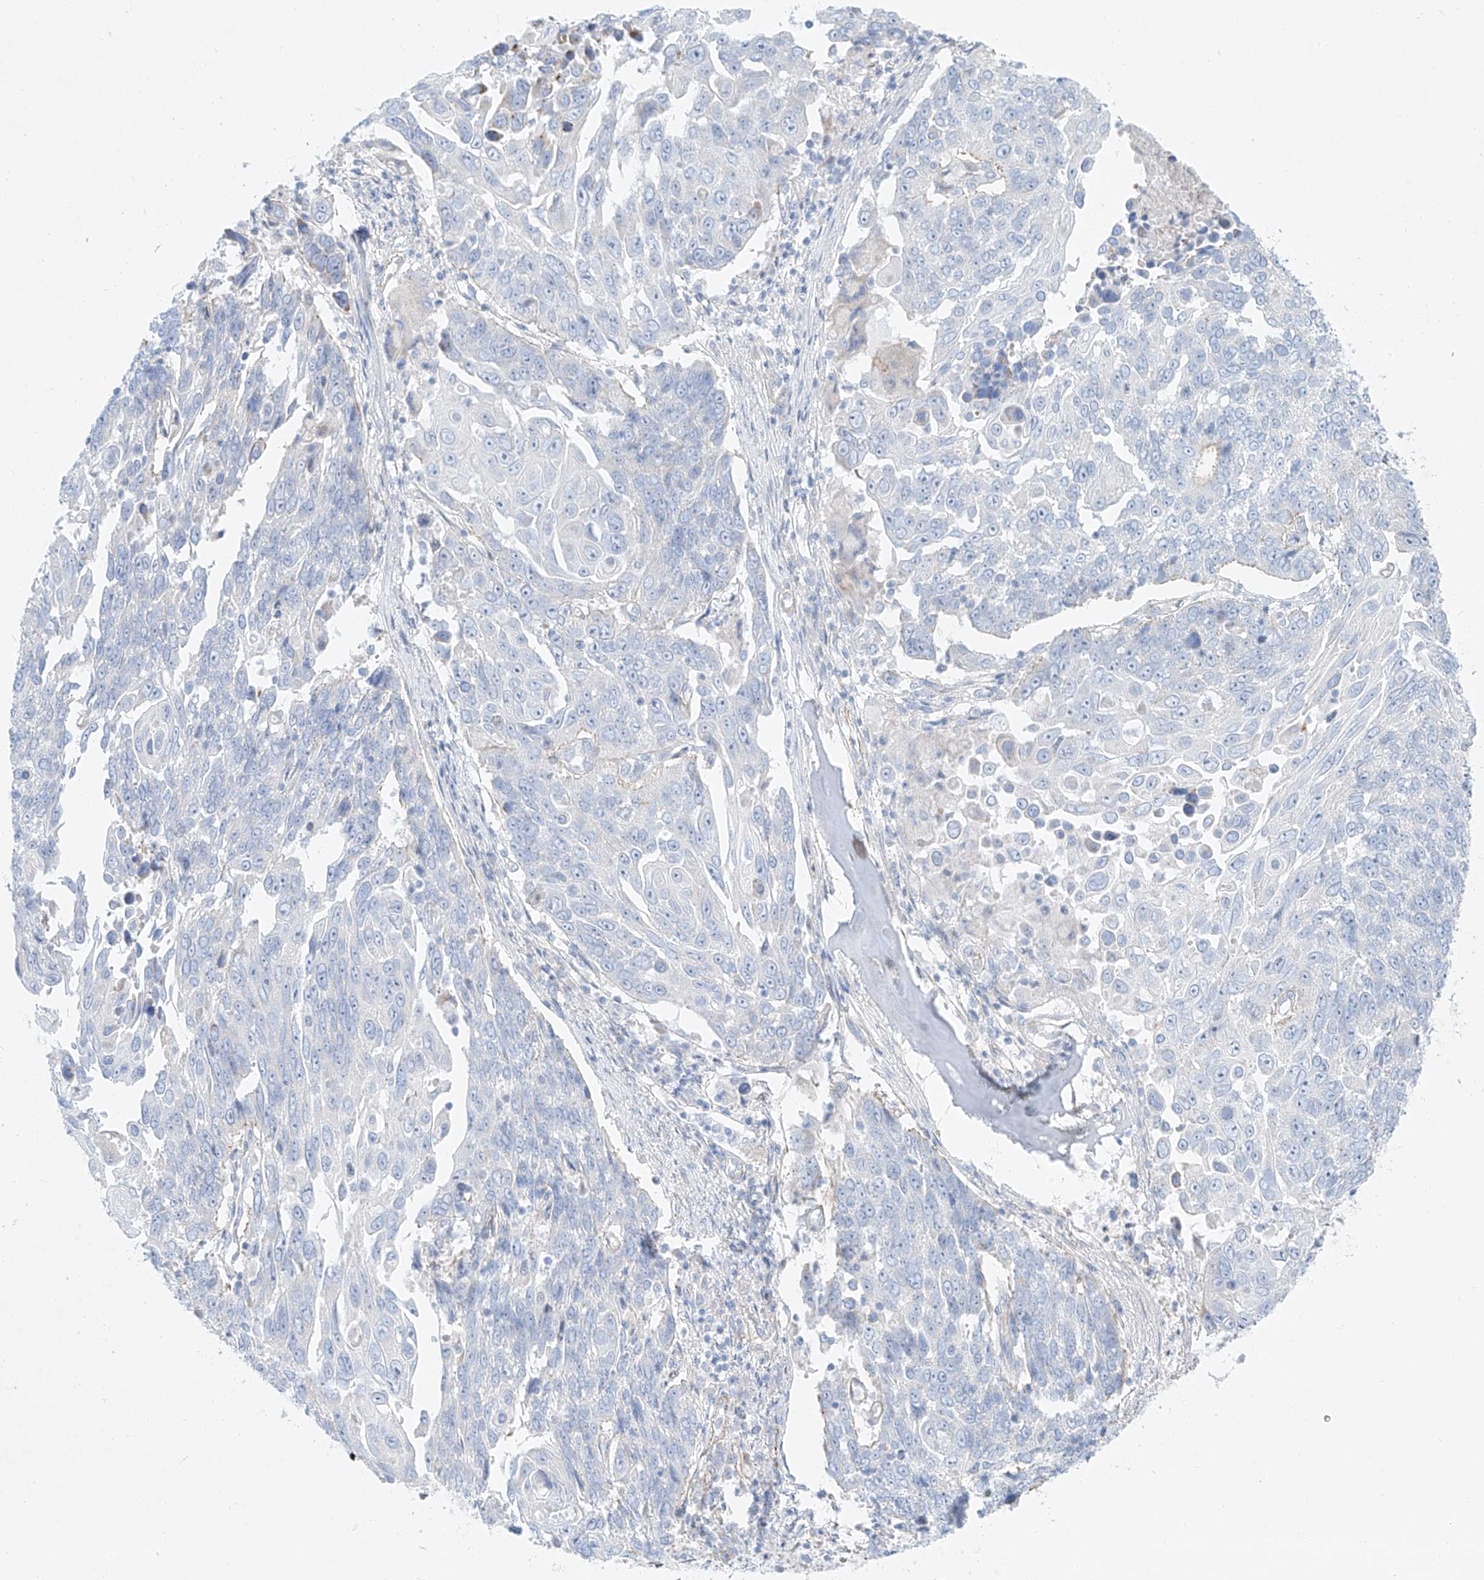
{"staining": {"intensity": "negative", "quantity": "none", "location": "none"}, "tissue": "lung cancer", "cell_type": "Tumor cells", "image_type": "cancer", "snomed": [{"axis": "morphology", "description": "Squamous cell carcinoma, NOS"}, {"axis": "topography", "description": "Lung"}], "caption": "Micrograph shows no protein positivity in tumor cells of squamous cell carcinoma (lung) tissue.", "gene": "AJM1", "patient": {"sex": "male", "age": 66}}